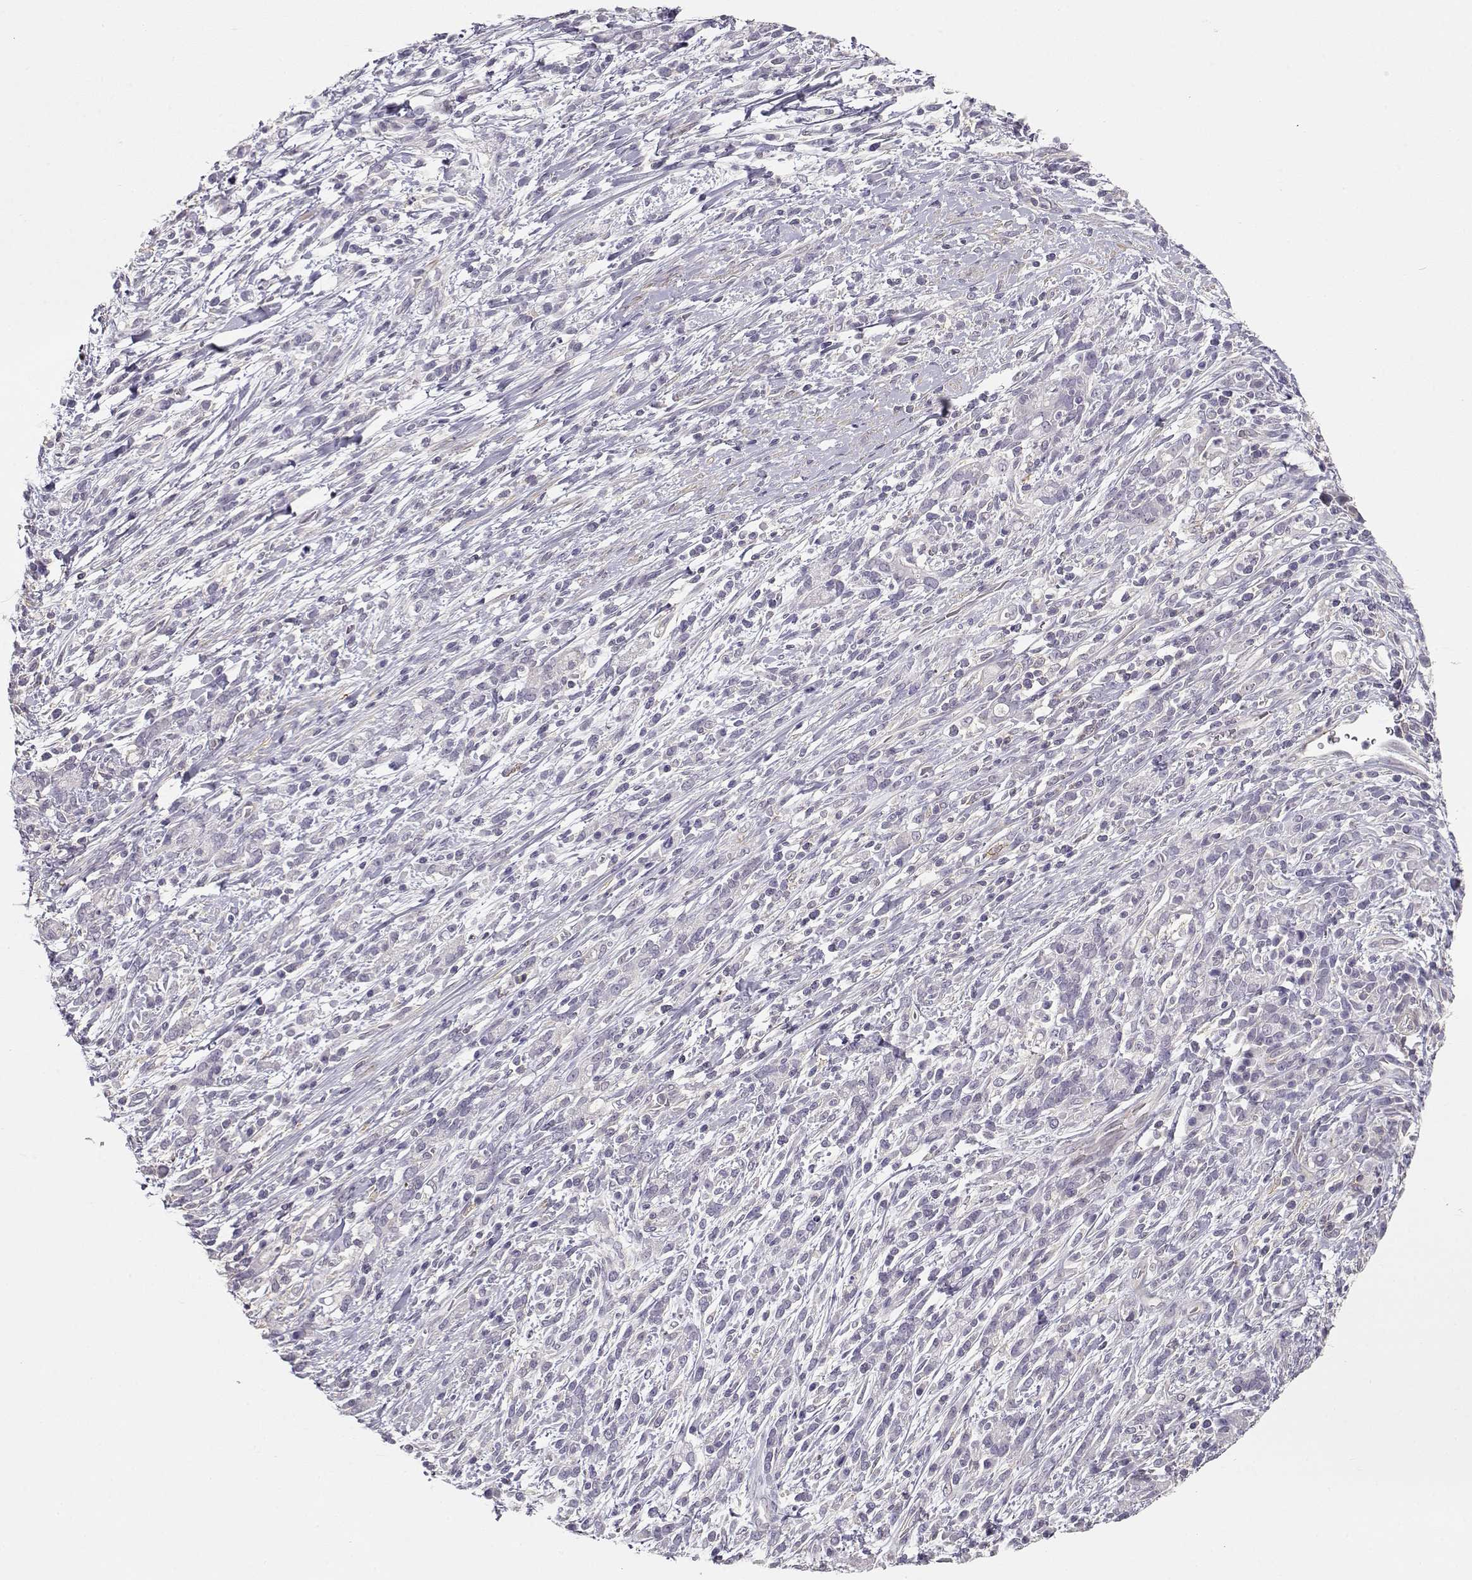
{"staining": {"intensity": "negative", "quantity": "none", "location": "none"}, "tissue": "stomach cancer", "cell_type": "Tumor cells", "image_type": "cancer", "snomed": [{"axis": "morphology", "description": "Adenocarcinoma, NOS"}, {"axis": "topography", "description": "Stomach"}], "caption": "Stomach cancer was stained to show a protein in brown. There is no significant positivity in tumor cells. (DAB (3,3'-diaminobenzidine) IHC with hematoxylin counter stain).", "gene": "DAPL1", "patient": {"sex": "female", "age": 57}}